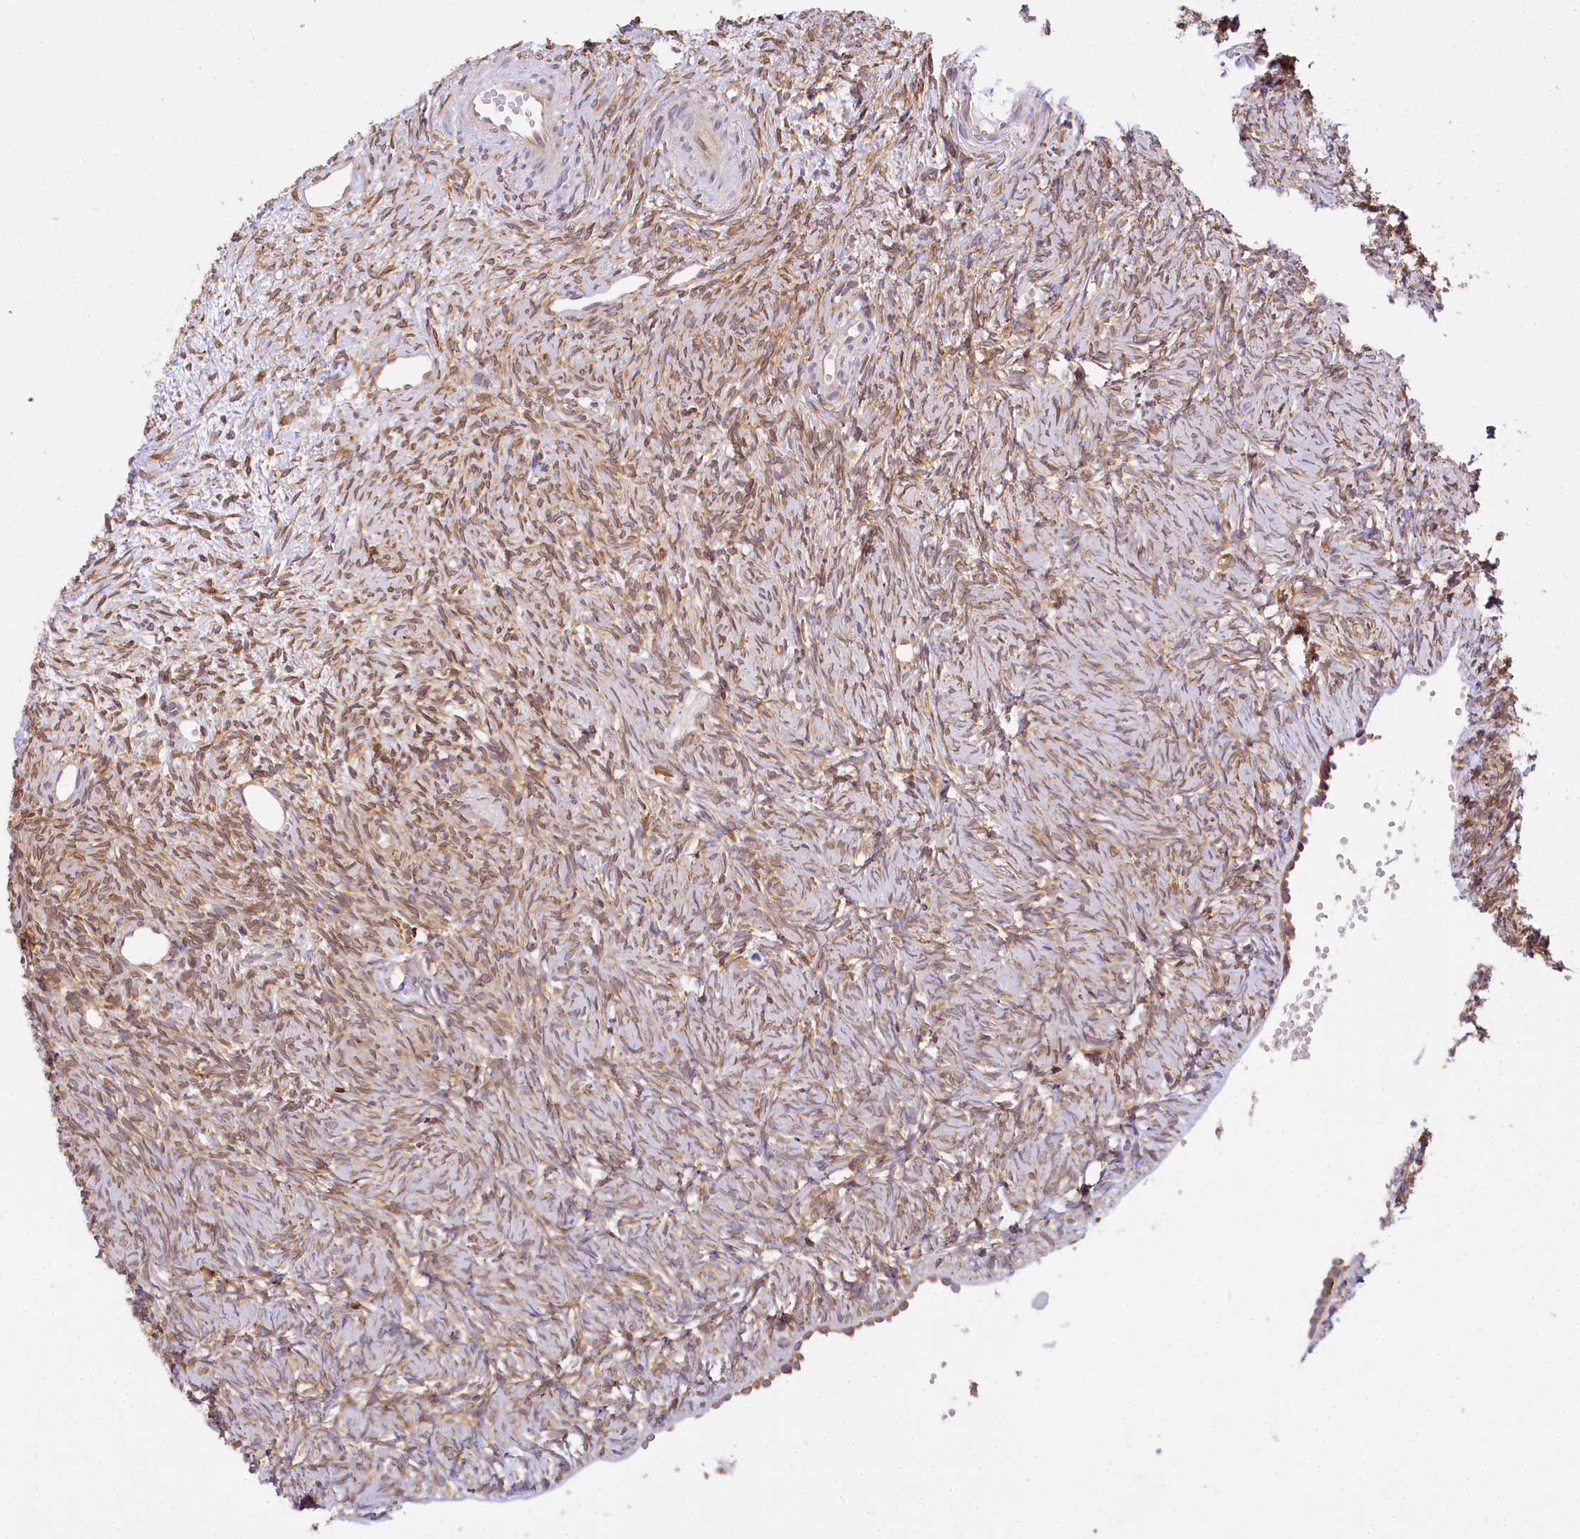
{"staining": {"intensity": "moderate", "quantity": ">75%", "location": "cytoplasmic/membranous,nuclear"}, "tissue": "ovary", "cell_type": "Ovarian stroma cells", "image_type": "normal", "snomed": [{"axis": "morphology", "description": "Normal tissue, NOS"}, {"axis": "topography", "description": "Ovary"}], "caption": "Moderate cytoplasmic/membranous,nuclear protein positivity is identified in approximately >75% of ovarian stroma cells in ovary.", "gene": "PPIP5K2", "patient": {"sex": "female", "age": 51}}